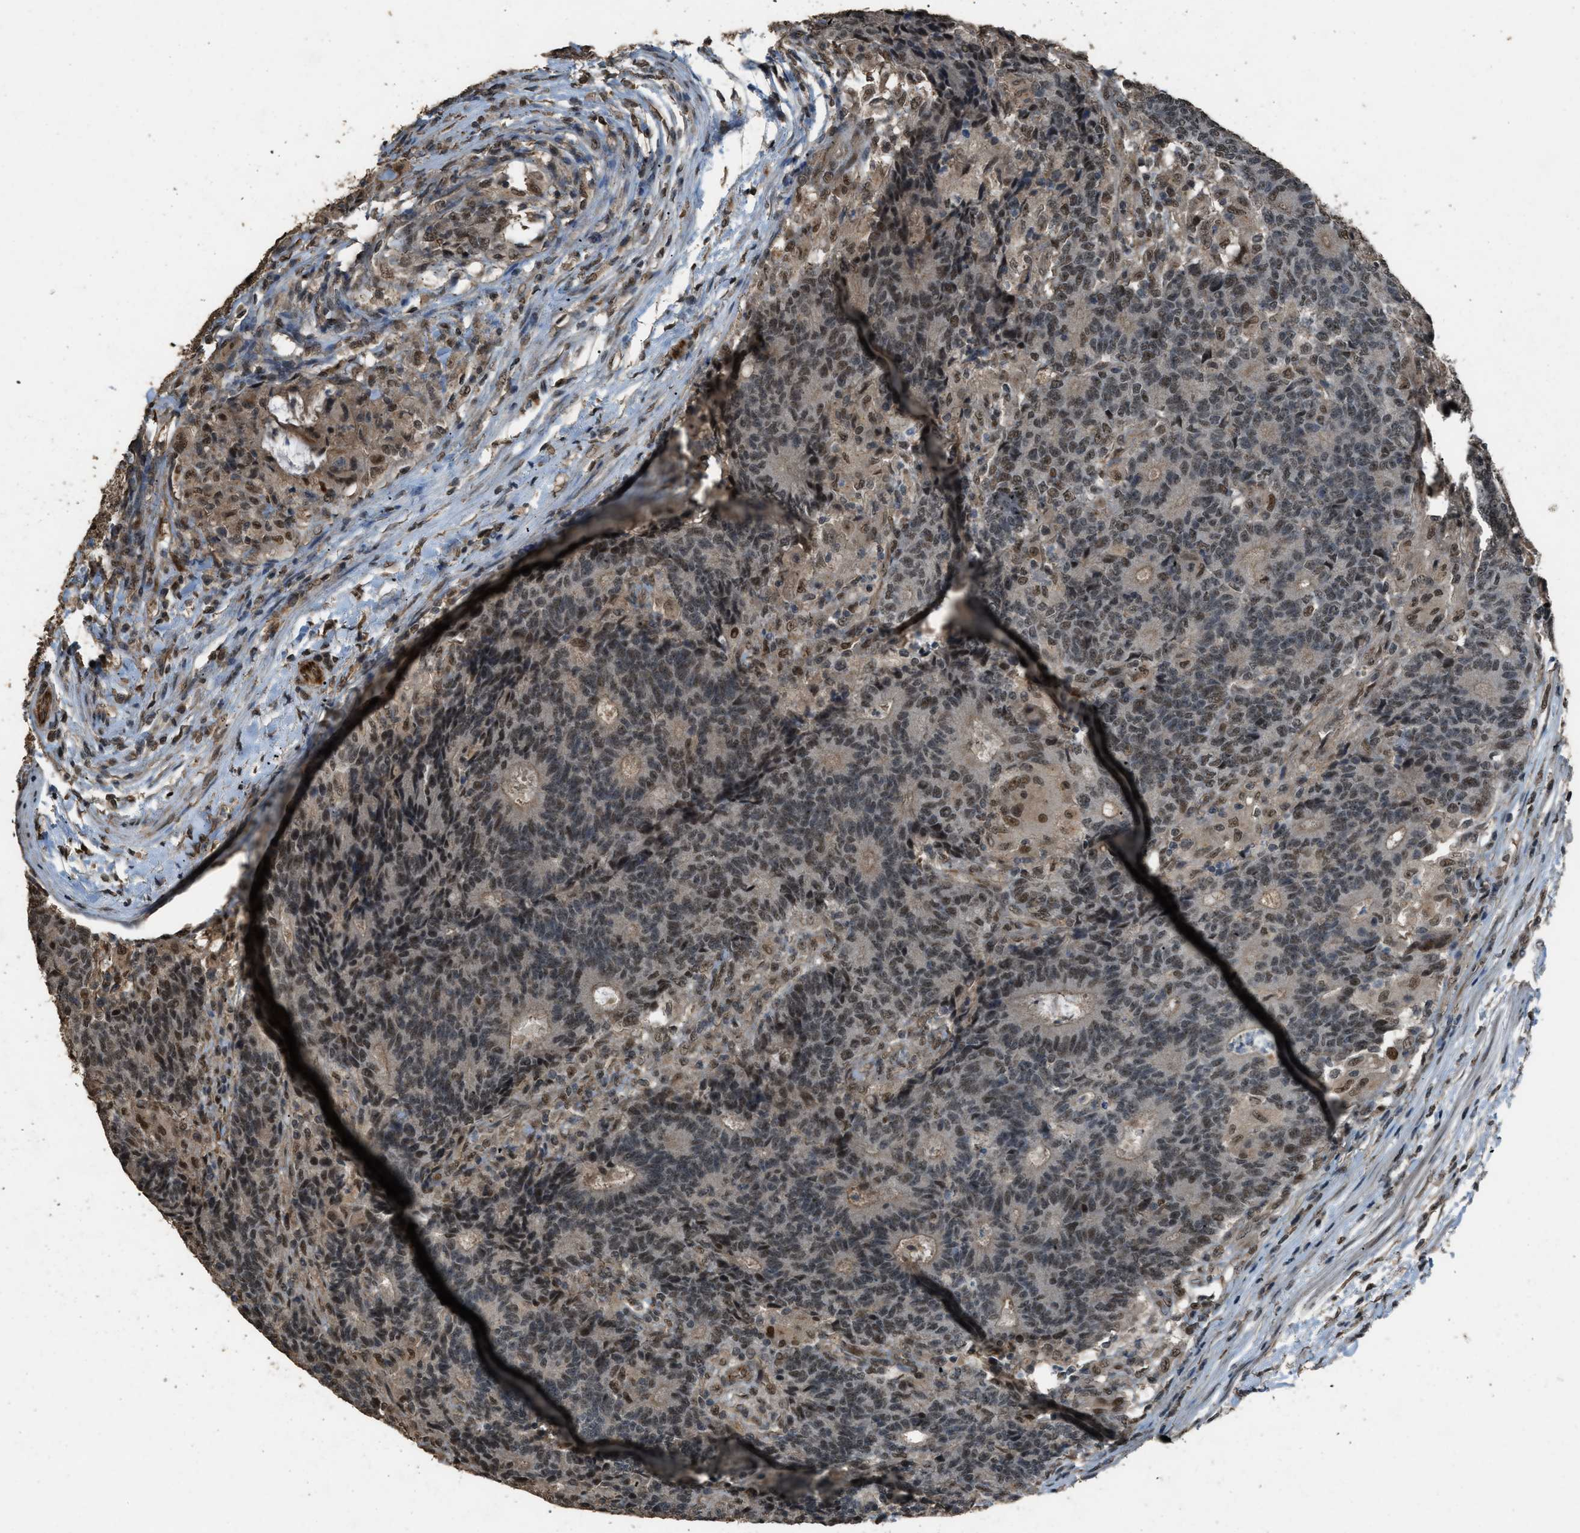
{"staining": {"intensity": "moderate", "quantity": ">75%", "location": "nuclear"}, "tissue": "colorectal cancer", "cell_type": "Tumor cells", "image_type": "cancer", "snomed": [{"axis": "morphology", "description": "Normal tissue, NOS"}, {"axis": "morphology", "description": "Adenocarcinoma, NOS"}, {"axis": "topography", "description": "Colon"}], "caption": "Tumor cells display medium levels of moderate nuclear expression in about >75% of cells in human colorectal cancer. Nuclei are stained in blue.", "gene": "SERTAD2", "patient": {"sex": "female", "age": 75}}